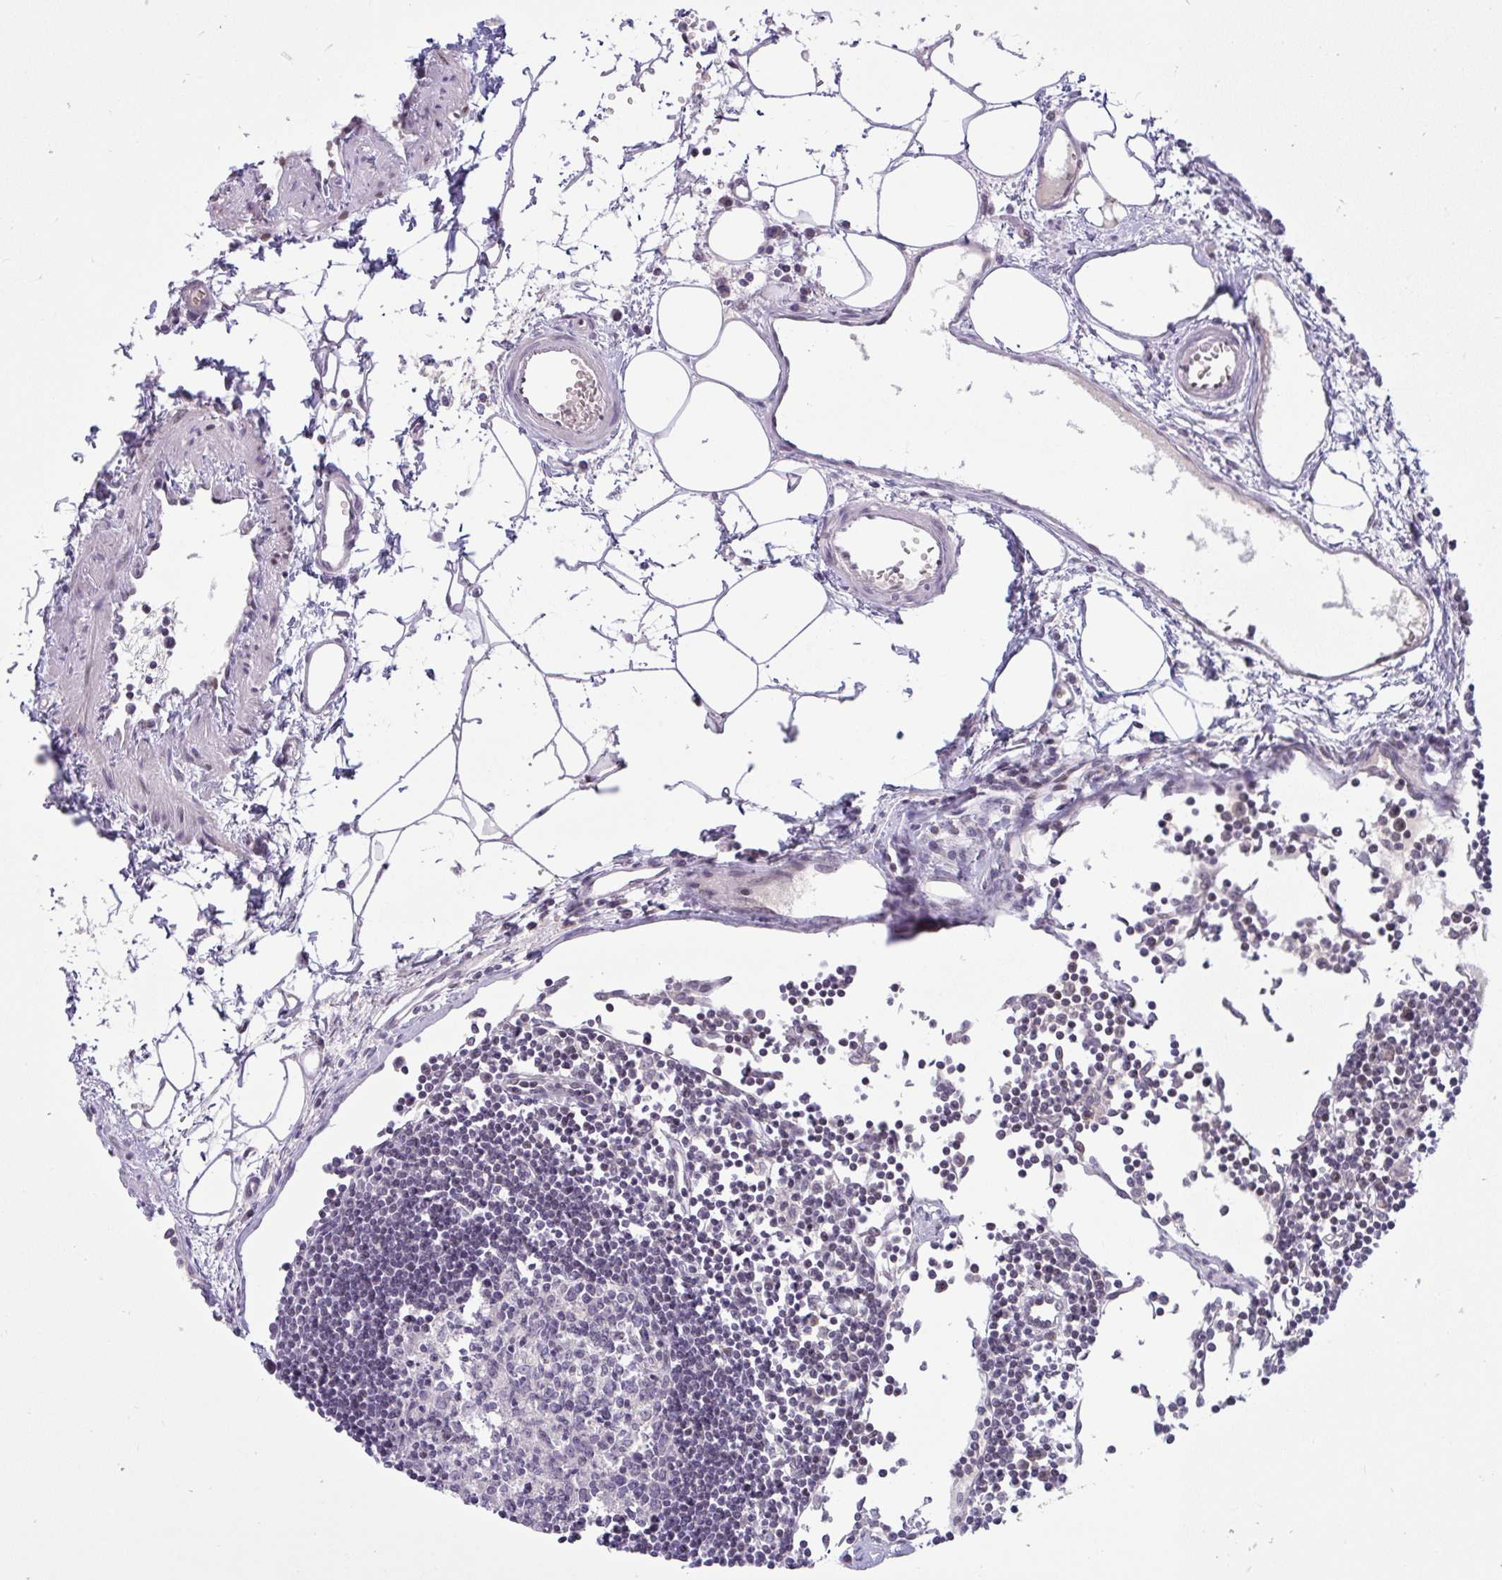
{"staining": {"intensity": "negative", "quantity": "none", "location": "none"}, "tissue": "lymph node", "cell_type": "Germinal center cells", "image_type": "normal", "snomed": [{"axis": "morphology", "description": "Normal tissue, NOS"}, {"axis": "topography", "description": "Lymph node"}], "caption": "Protein analysis of unremarkable lymph node exhibits no significant staining in germinal center cells. (IHC, brightfield microscopy, high magnification).", "gene": "KLF2", "patient": {"sex": "female", "age": 65}}